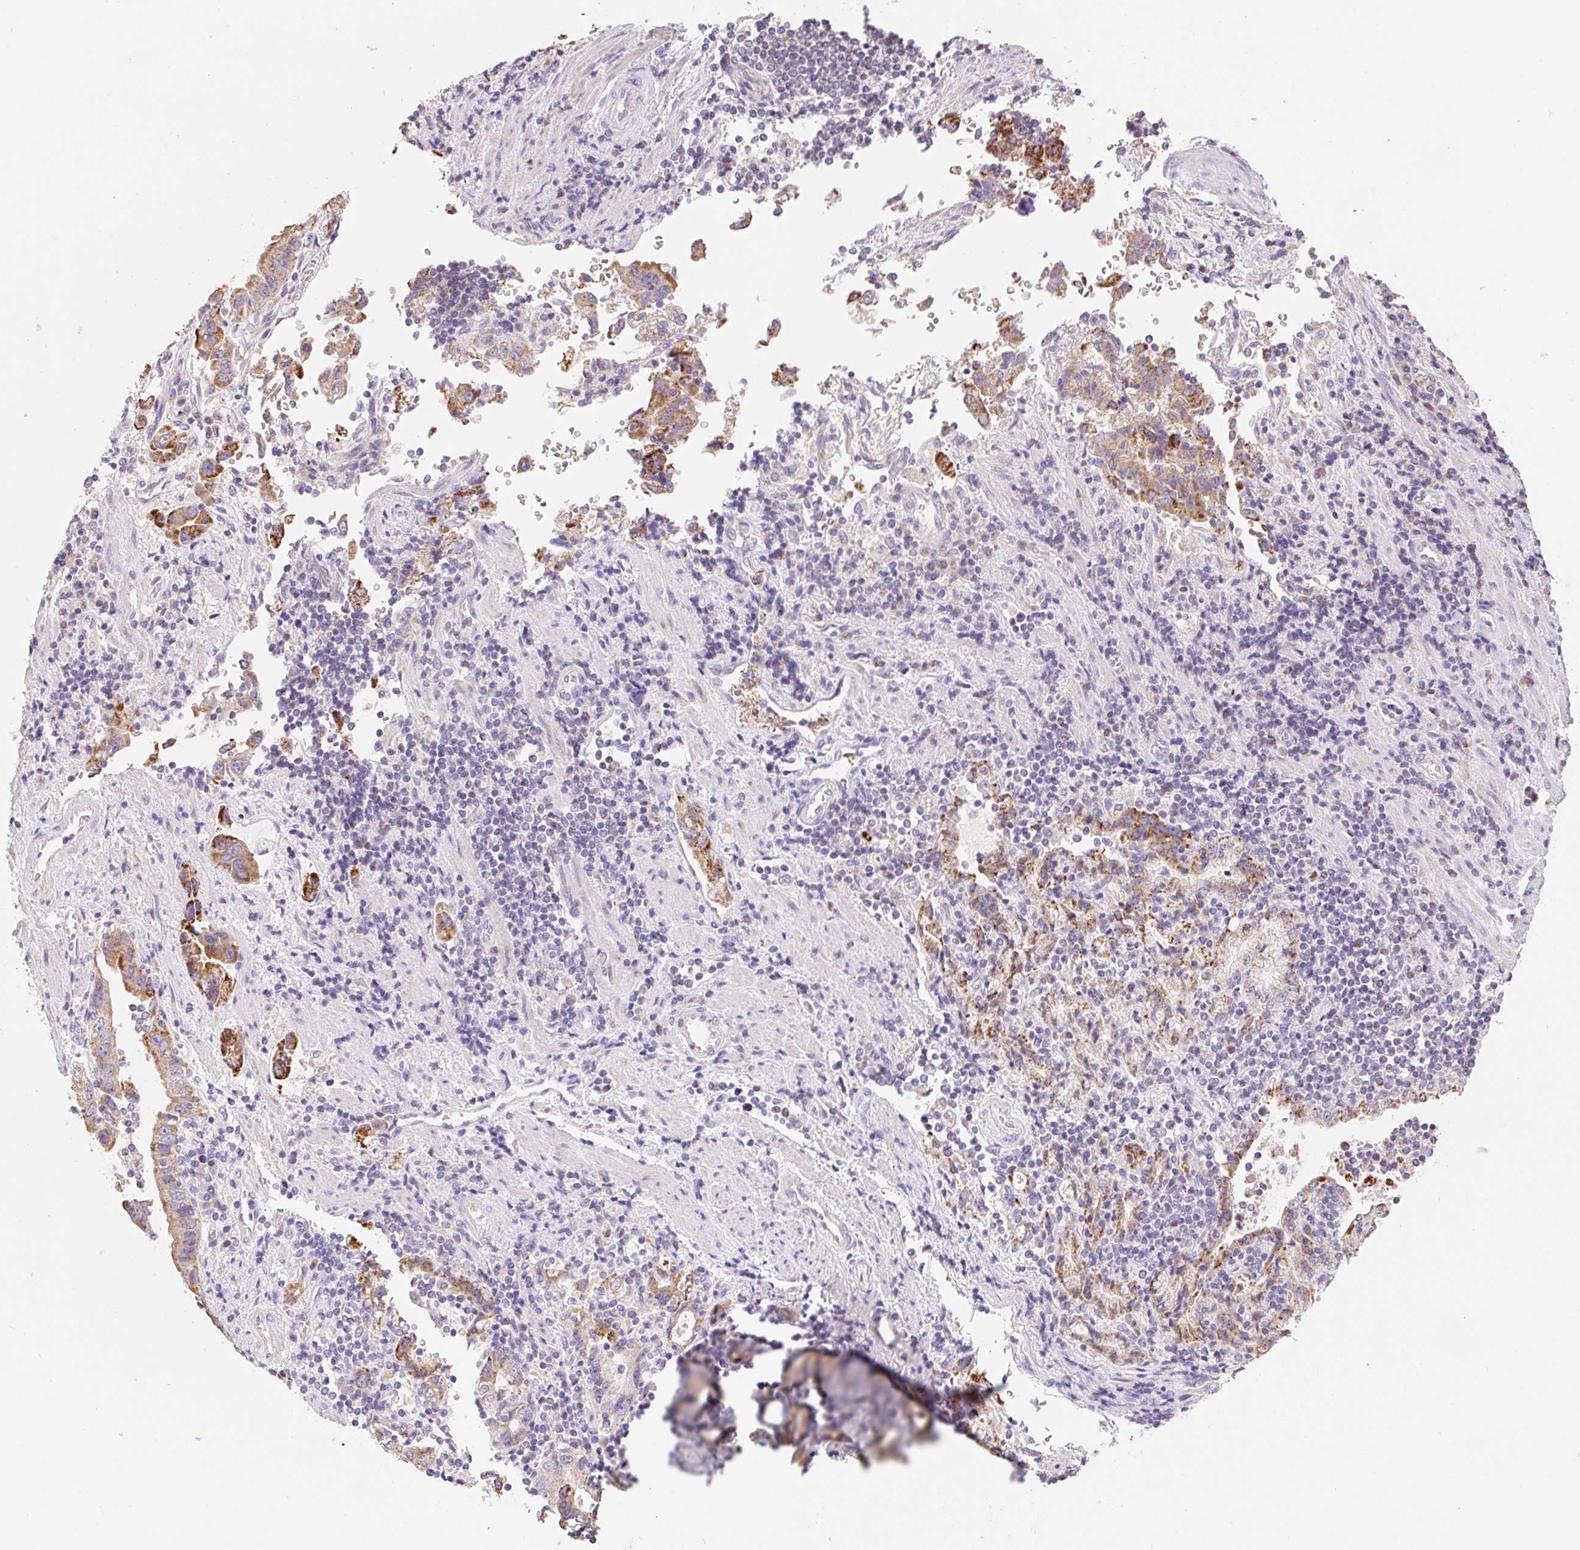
{"staining": {"intensity": "moderate", "quantity": ">75%", "location": "cytoplasmic/membranous"}, "tissue": "stomach cancer", "cell_type": "Tumor cells", "image_type": "cancer", "snomed": [{"axis": "morphology", "description": "Adenocarcinoma, NOS"}, {"axis": "topography", "description": "Stomach"}], "caption": "Stomach cancer was stained to show a protein in brown. There is medium levels of moderate cytoplasmic/membranous expression in approximately >75% of tumor cells.", "gene": "COPZ2", "patient": {"sex": "male", "age": 62}}